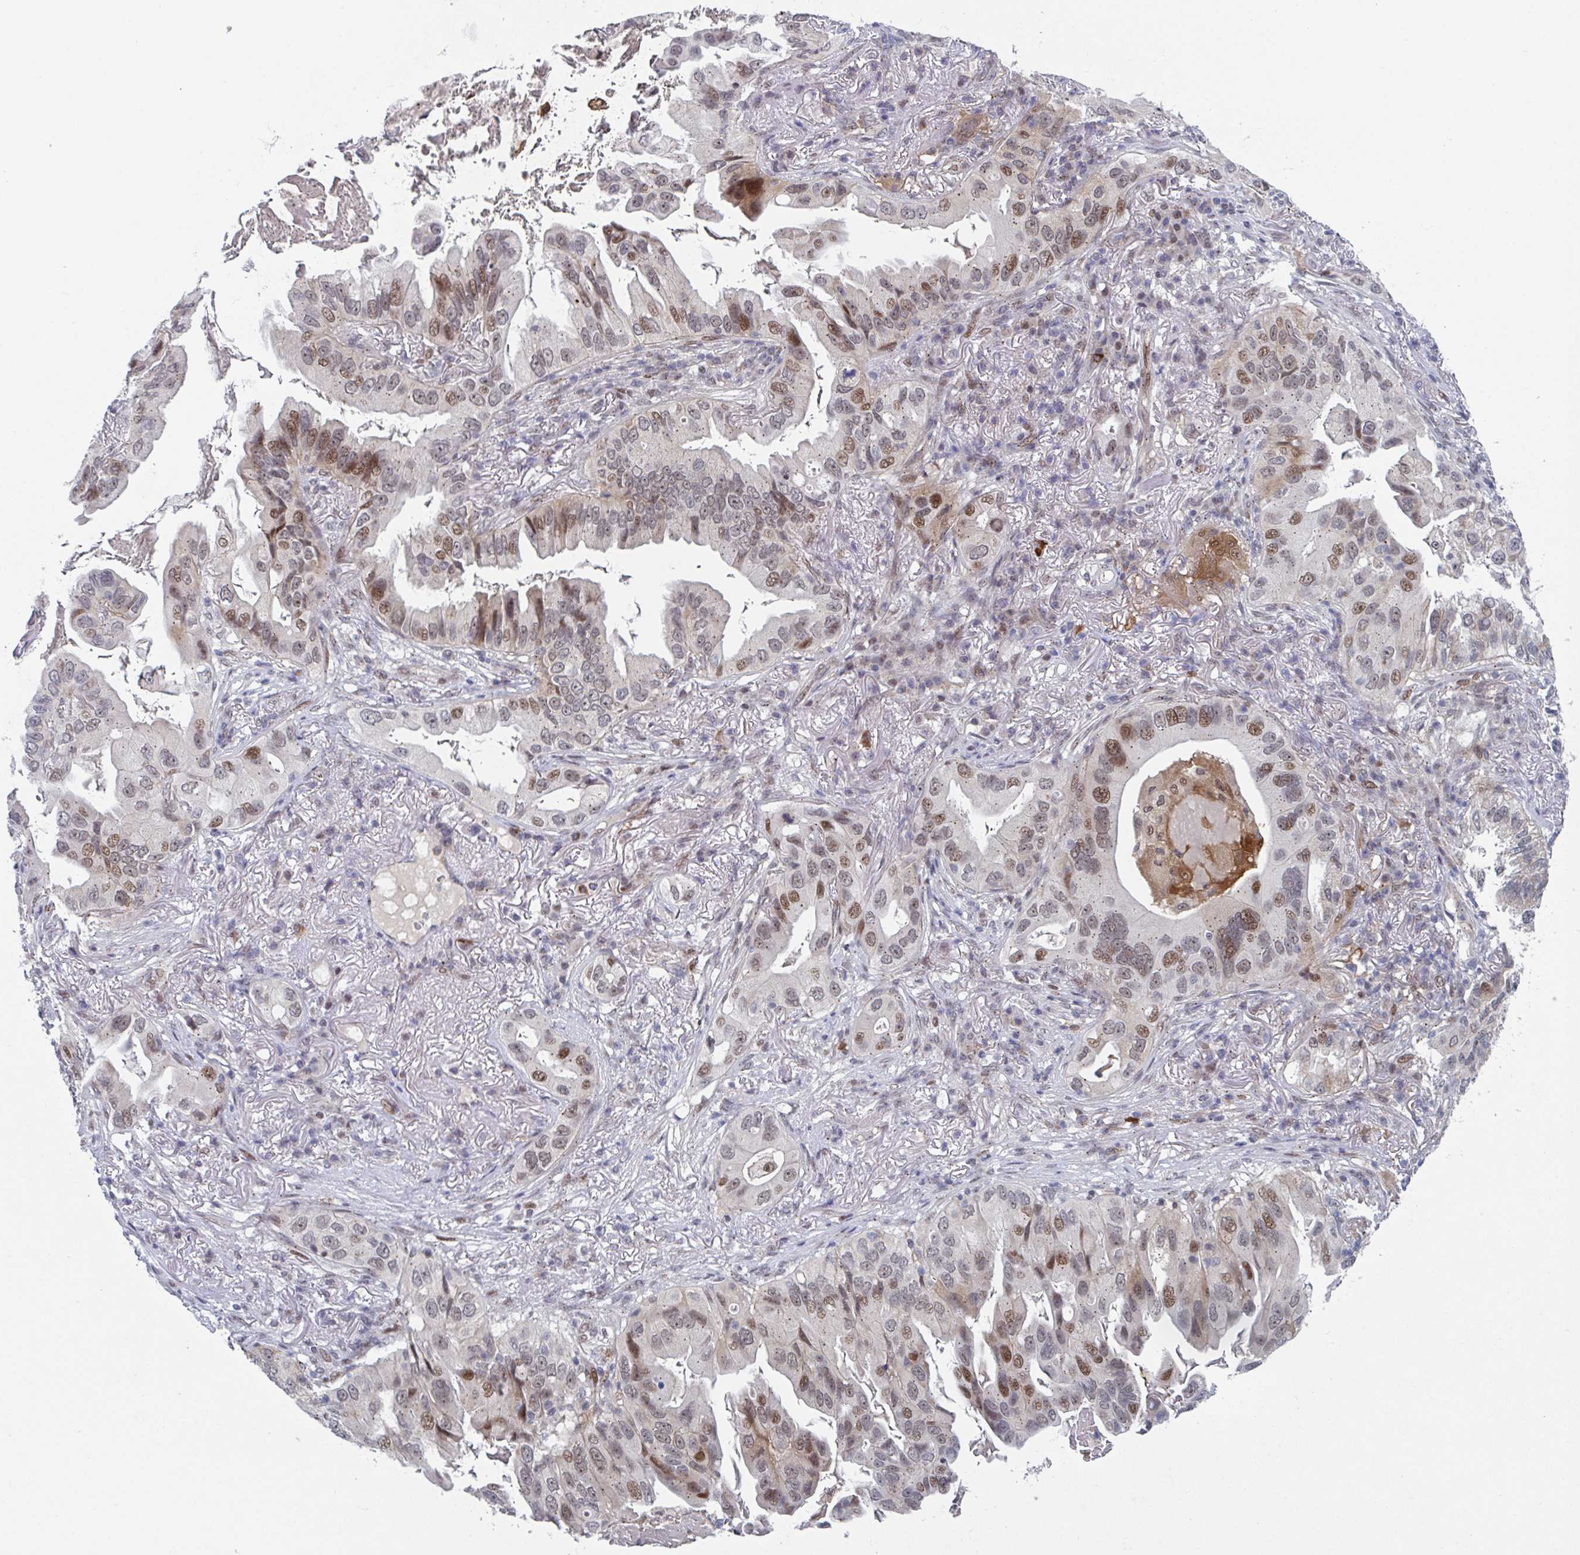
{"staining": {"intensity": "moderate", "quantity": "25%-75%", "location": "nuclear"}, "tissue": "lung cancer", "cell_type": "Tumor cells", "image_type": "cancer", "snomed": [{"axis": "morphology", "description": "Adenocarcinoma, NOS"}, {"axis": "topography", "description": "Lung"}], "caption": "An image showing moderate nuclear staining in approximately 25%-75% of tumor cells in lung cancer (adenocarcinoma), as visualized by brown immunohistochemical staining.", "gene": "RNF212", "patient": {"sex": "female", "age": 69}}